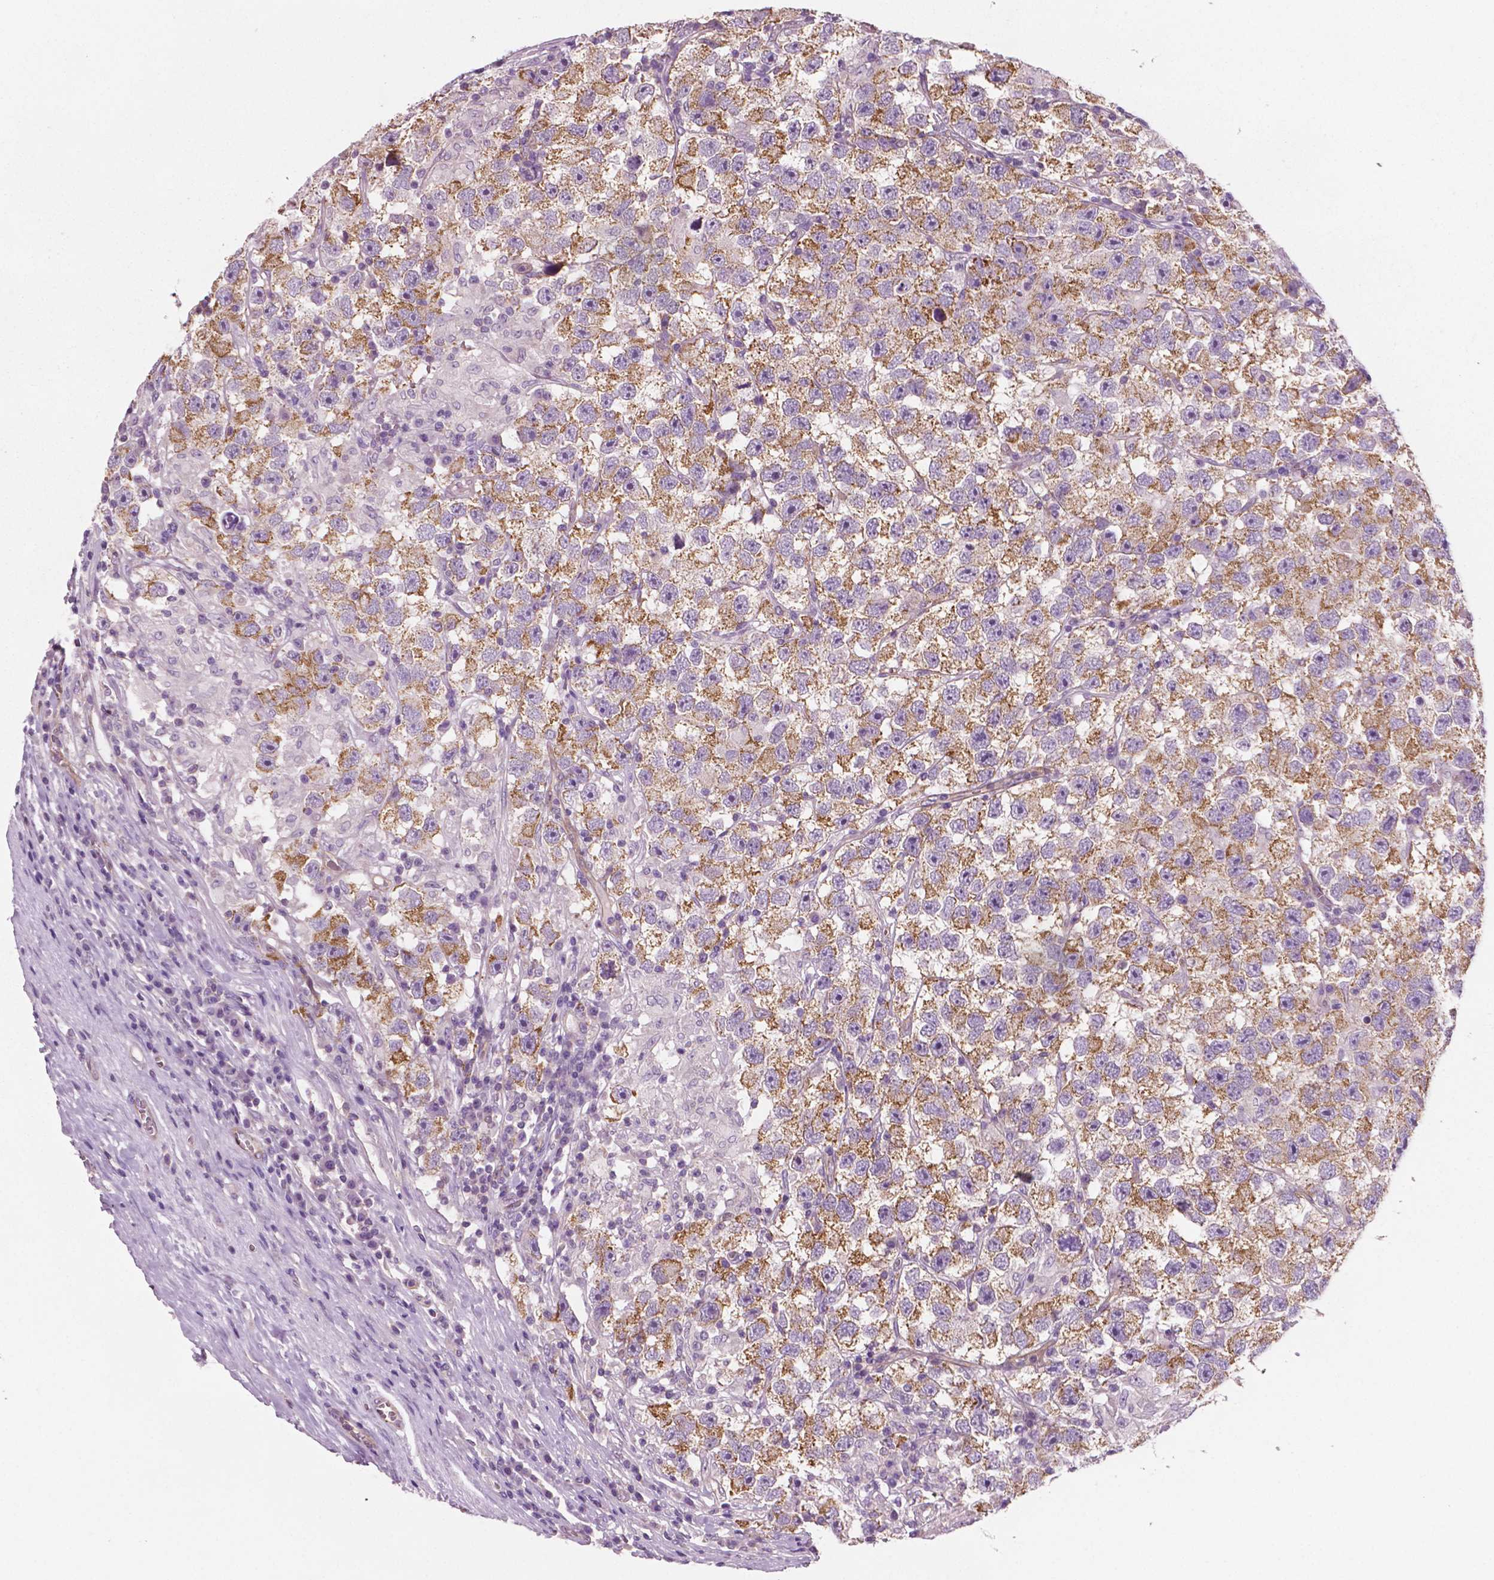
{"staining": {"intensity": "moderate", "quantity": ">75%", "location": "cytoplasmic/membranous"}, "tissue": "testis cancer", "cell_type": "Tumor cells", "image_type": "cancer", "snomed": [{"axis": "morphology", "description": "Seminoma, NOS"}, {"axis": "topography", "description": "Testis"}], "caption": "A photomicrograph of human testis seminoma stained for a protein displays moderate cytoplasmic/membranous brown staining in tumor cells.", "gene": "PTX3", "patient": {"sex": "male", "age": 26}}